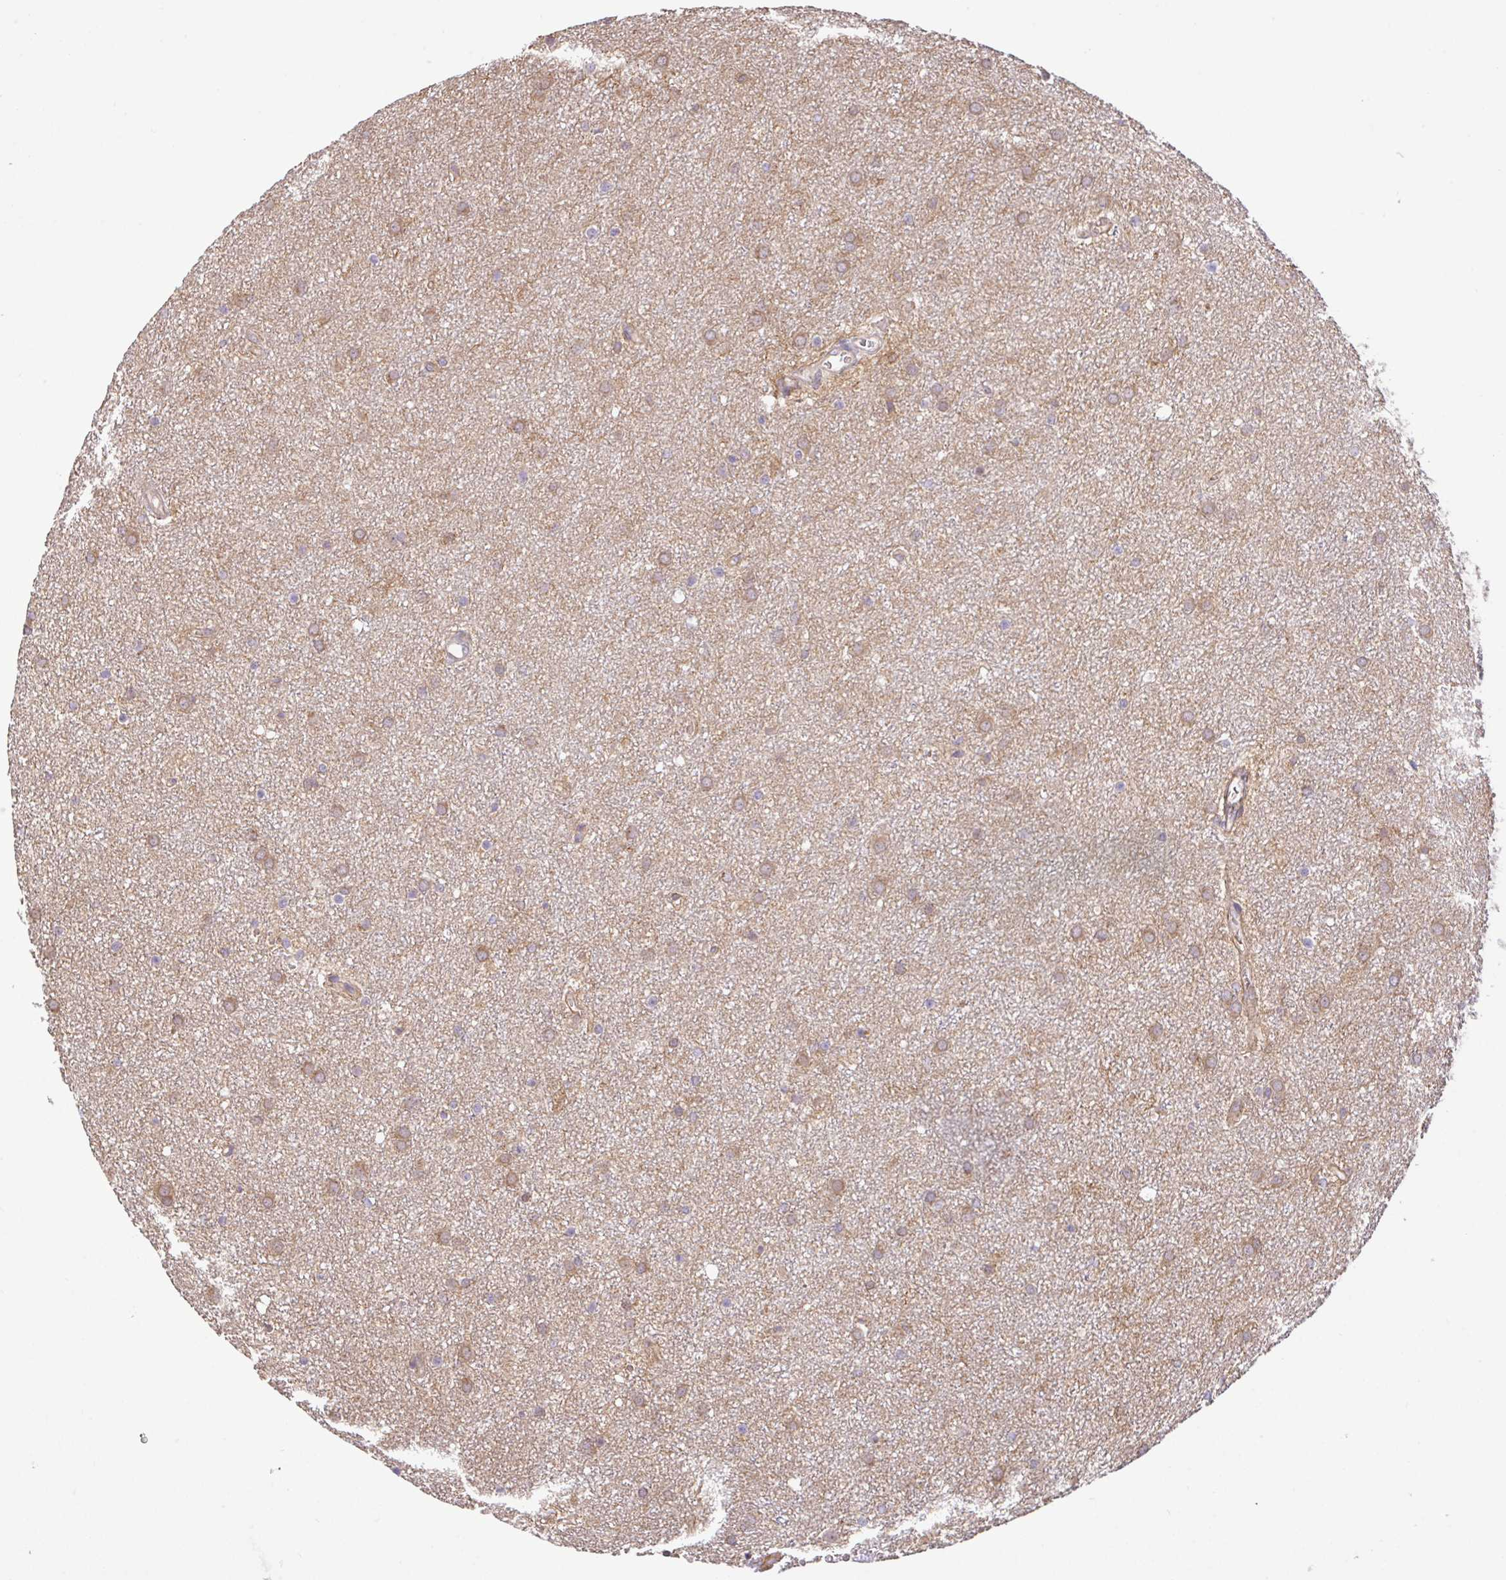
{"staining": {"intensity": "moderate", "quantity": "25%-75%", "location": "cytoplasmic/membranous"}, "tissue": "glioma", "cell_type": "Tumor cells", "image_type": "cancer", "snomed": [{"axis": "morphology", "description": "Glioma, malignant, Low grade"}, {"axis": "topography", "description": "Cerebellum"}], "caption": "Immunohistochemistry (IHC) staining of glioma, which displays medium levels of moderate cytoplasmic/membranous expression in about 25%-75% of tumor cells indicating moderate cytoplasmic/membranous protein staining. The staining was performed using DAB (brown) for protein detection and nuclei were counterstained in hematoxylin (blue).", "gene": "DLEU7", "patient": {"sex": "female", "age": 5}}